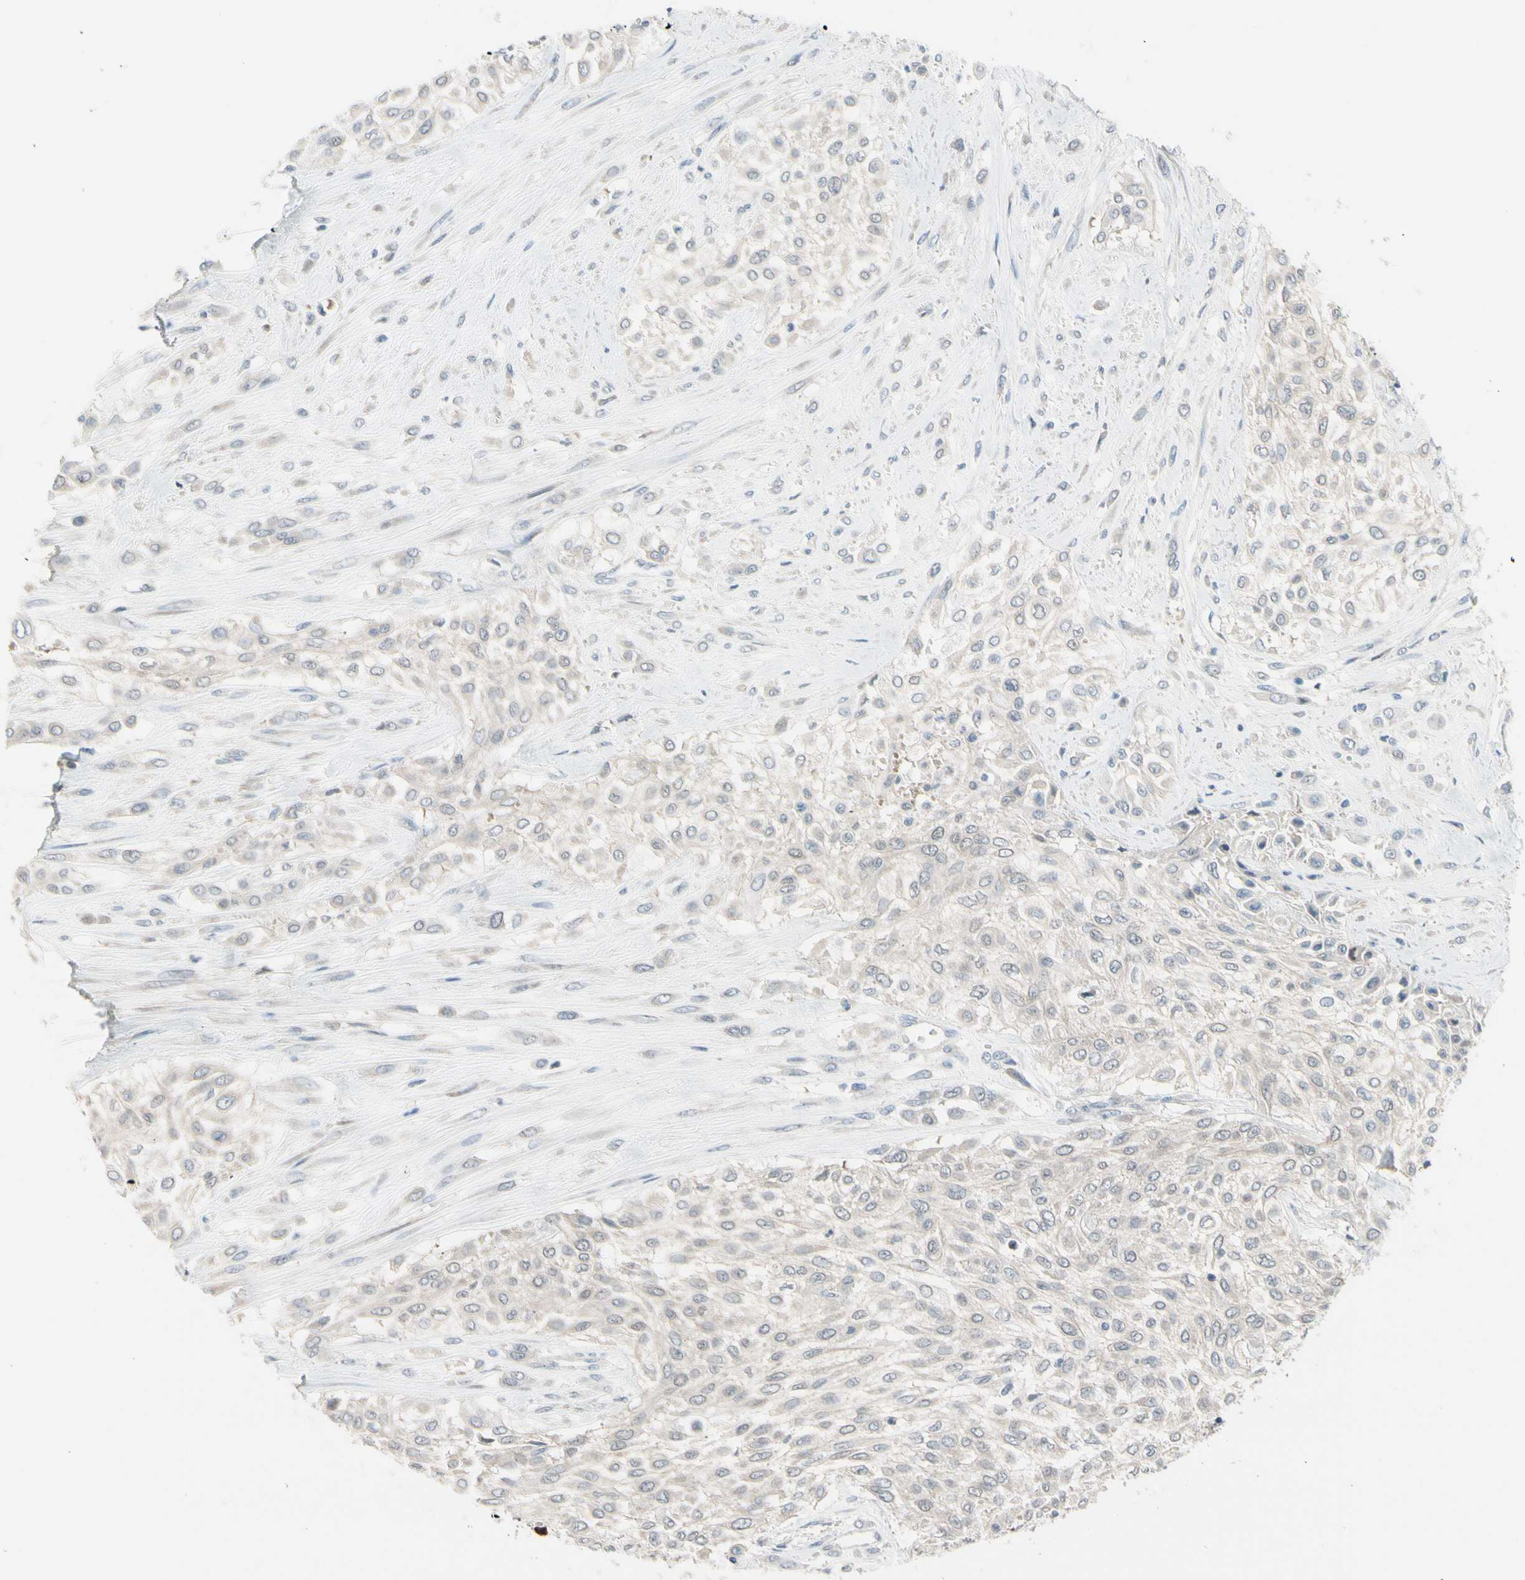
{"staining": {"intensity": "negative", "quantity": "none", "location": "none"}, "tissue": "urothelial cancer", "cell_type": "Tumor cells", "image_type": "cancer", "snomed": [{"axis": "morphology", "description": "Urothelial carcinoma, High grade"}, {"axis": "topography", "description": "Urinary bladder"}], "caption": "Photomicrograph shows no significant protein staining in tumor cells of high-grade urothelial carcinoma.", "gene": "CFAP36", "patient": {"sex": "male", "age": 57}}